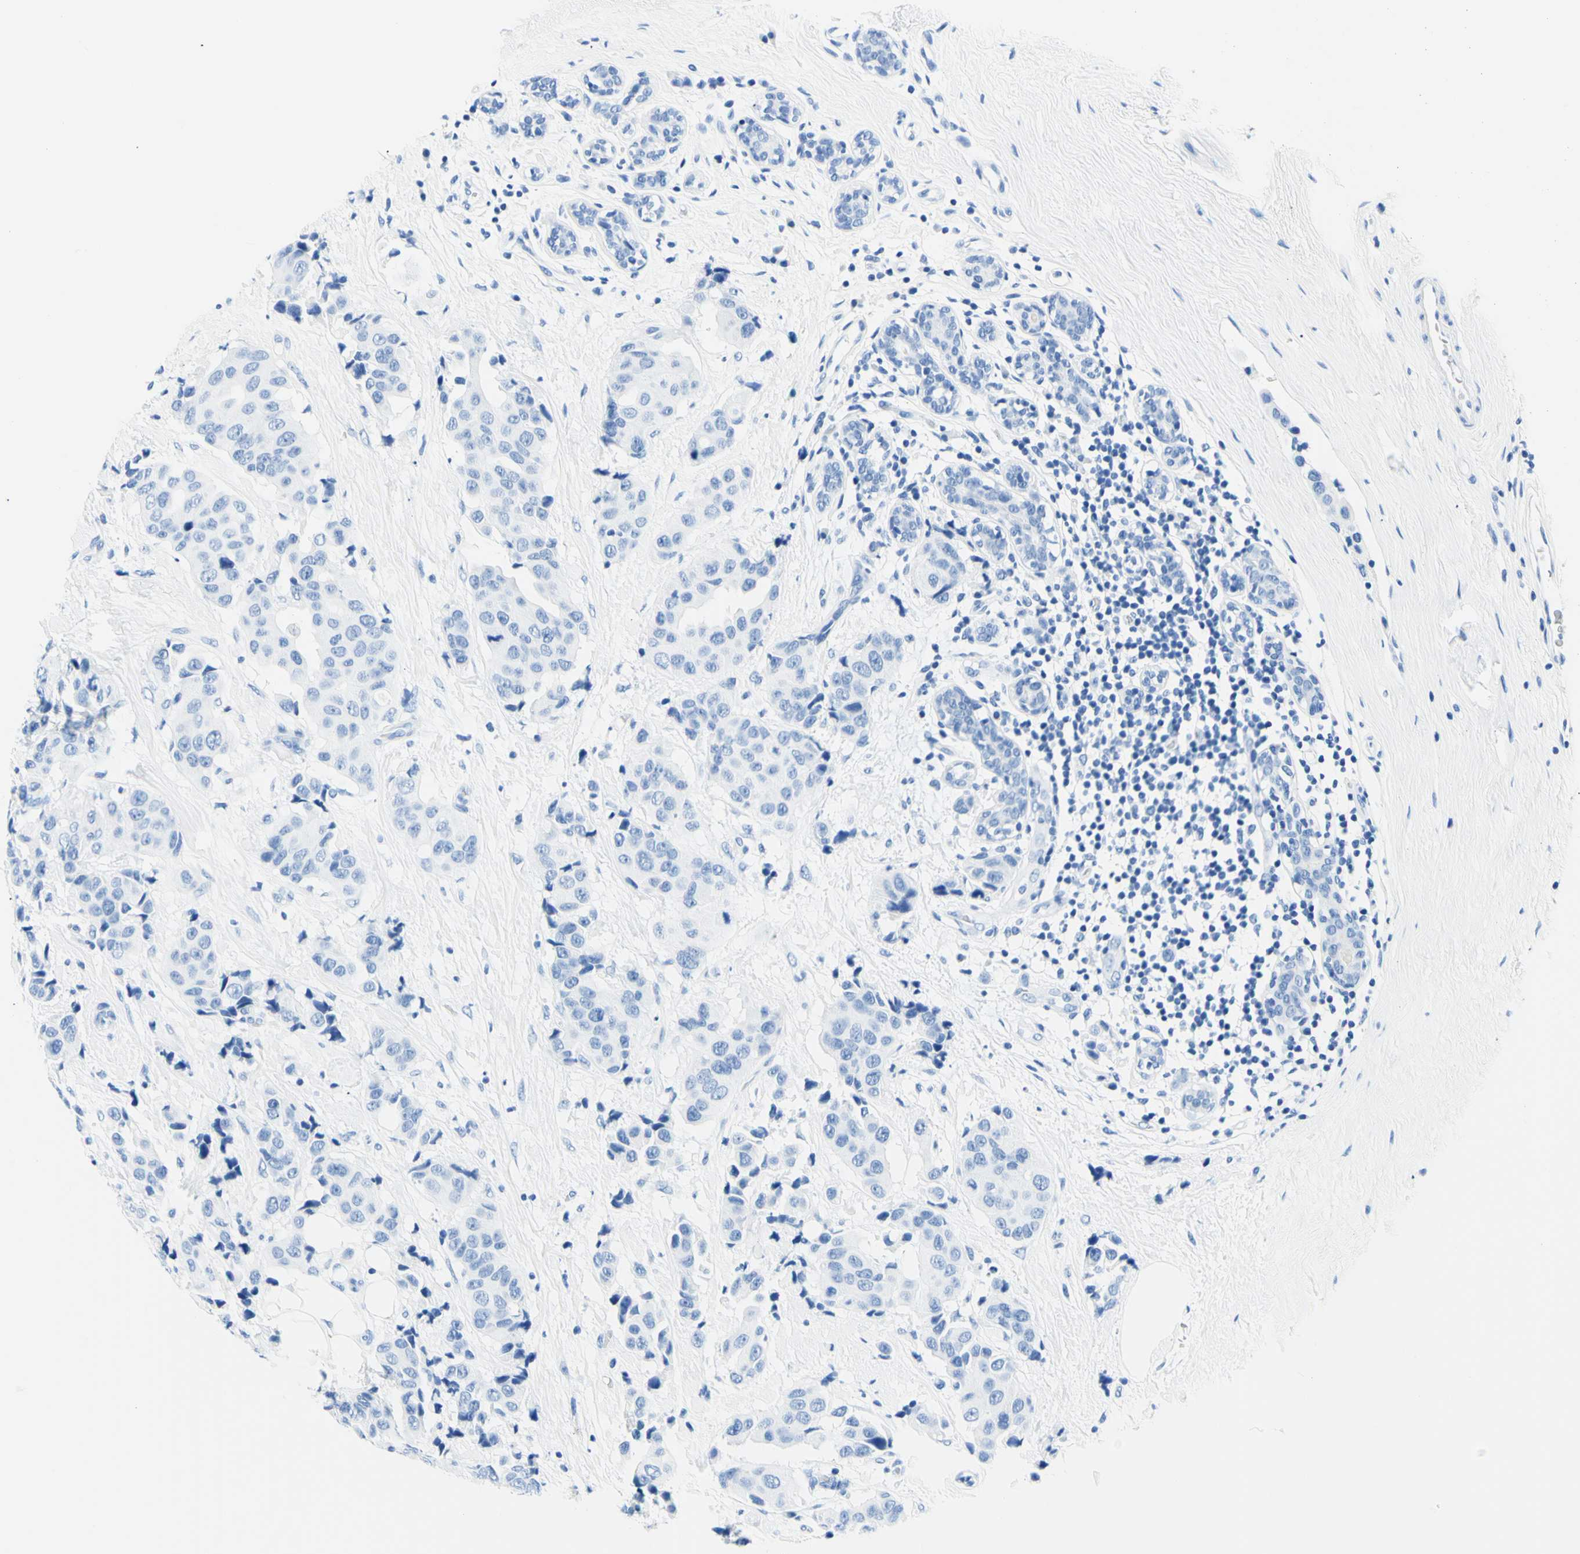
{"staining": {"intensity": "negative", "quantity": "none", "location": "none"}, "tissue": "breast cancer", "cell_type": "Tumor cells", "image_type": "cancer", "snomed": [{"axis": "morphology", "description": "Normal tissue, NOS"}, {"axis": "morphology", "description": "Duct carcinoma"}, {"axis": "topography", "description": "Breast"}], "caption": "Human intraductal carcinoma (breast) stained for a protein using IHC demonstrates no staining in tumor cells.", "gene": "MYH2", "patient": {"sex": "female", "age": 39}}